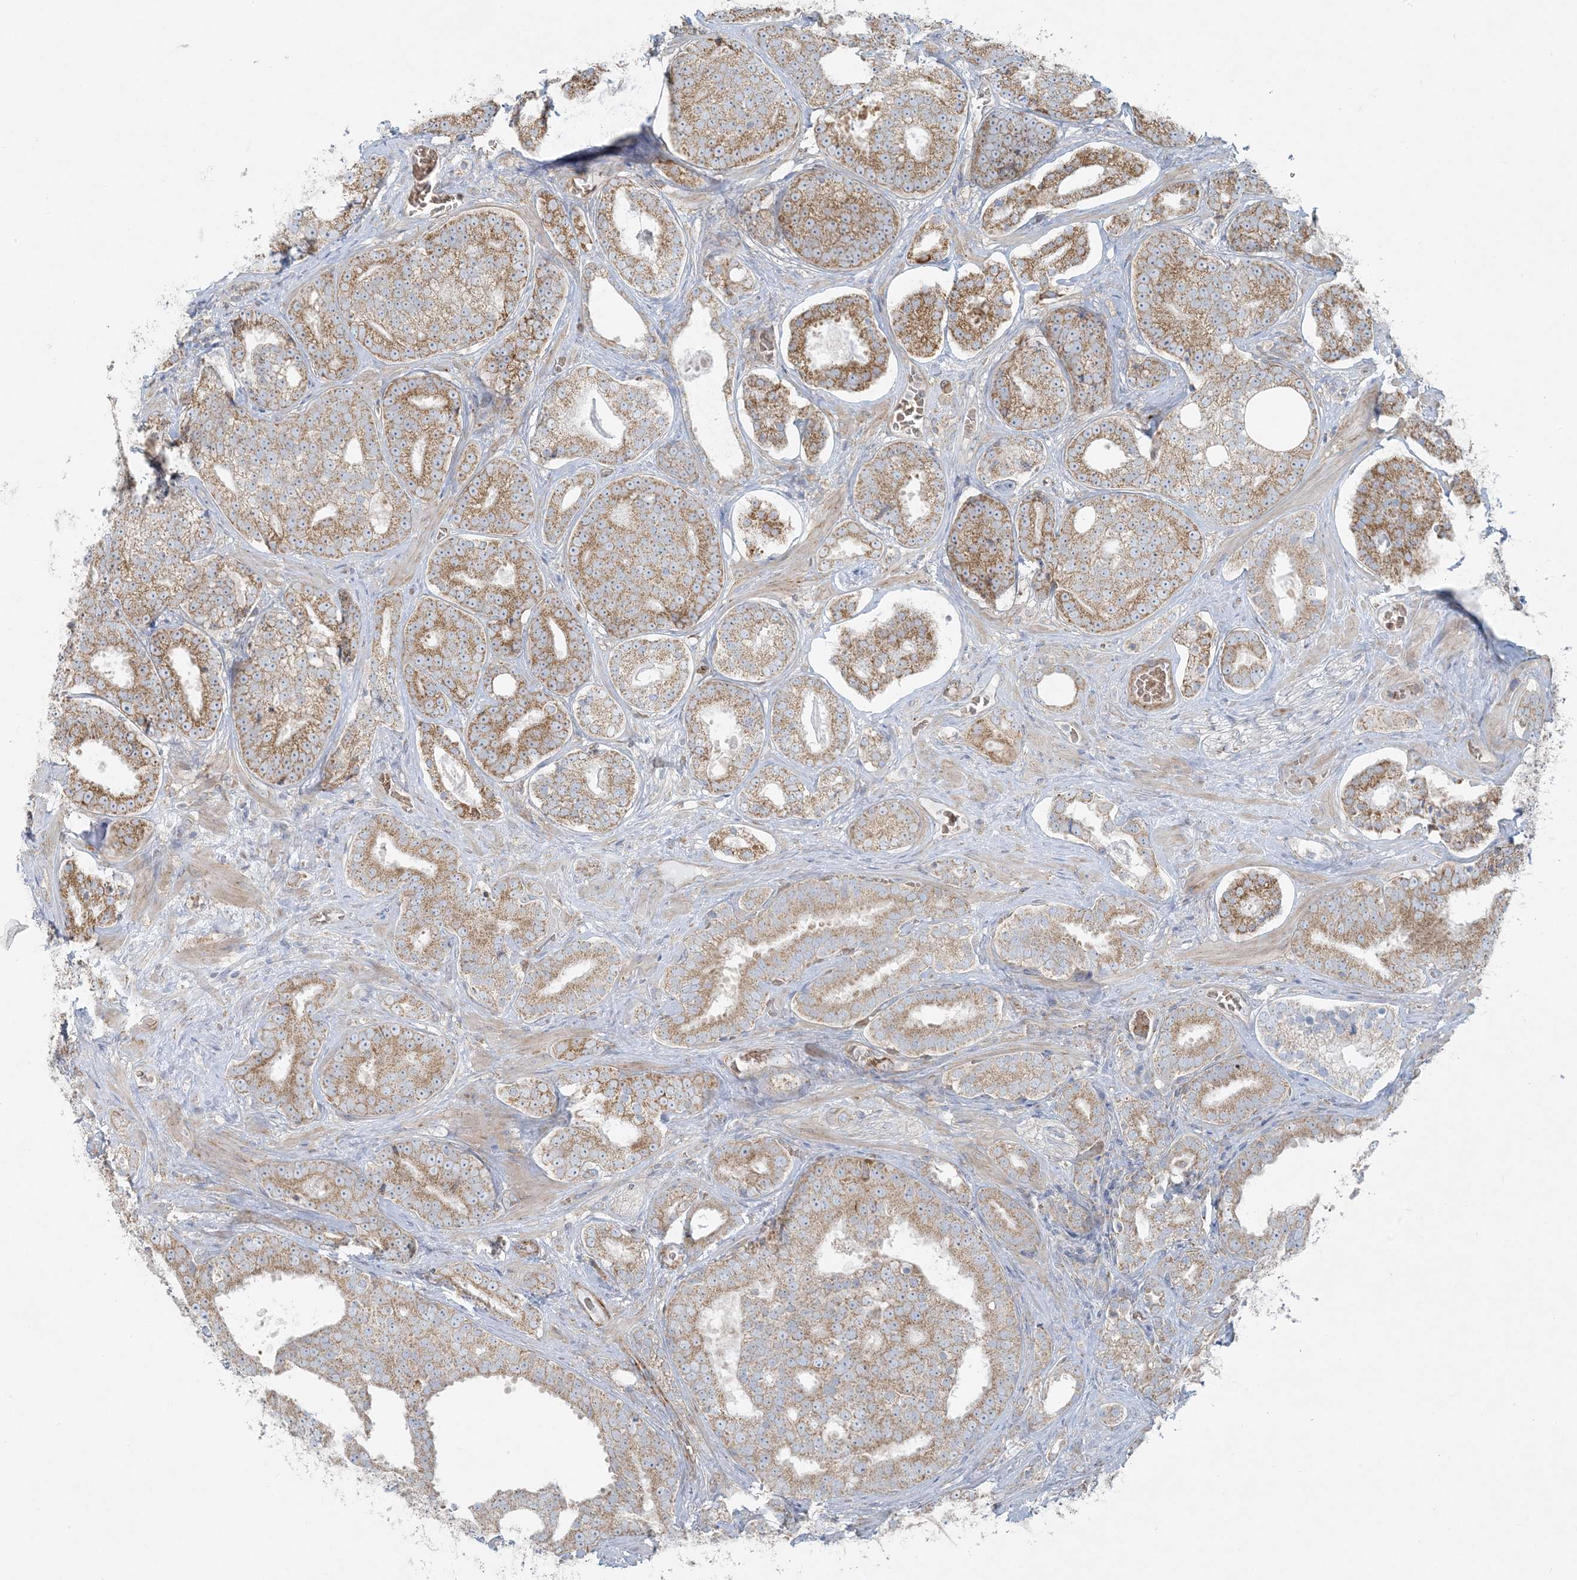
{"staining": {"intensity": "moderate", "quantity": ">75%", "location": "cytoplasmic/membranous"}, "tissue": "prostate cancer", "cell_type": "Tumor cells", "image_type": "cancer", "snomed": [{"axis": "morphology", "description": "Adenocarcinoma, High grade"}, {"axis": "topography", "description": "Prostate"}], "caption": "High-power microscopy captured an immunohistochemistry image of prostate cancer, revealing moderate cytoplasmic/membranous positivity in approximately >75% of tumor cells.", "gene": "PIK3R4", "patient": {"sex": "male", "age": 60}}